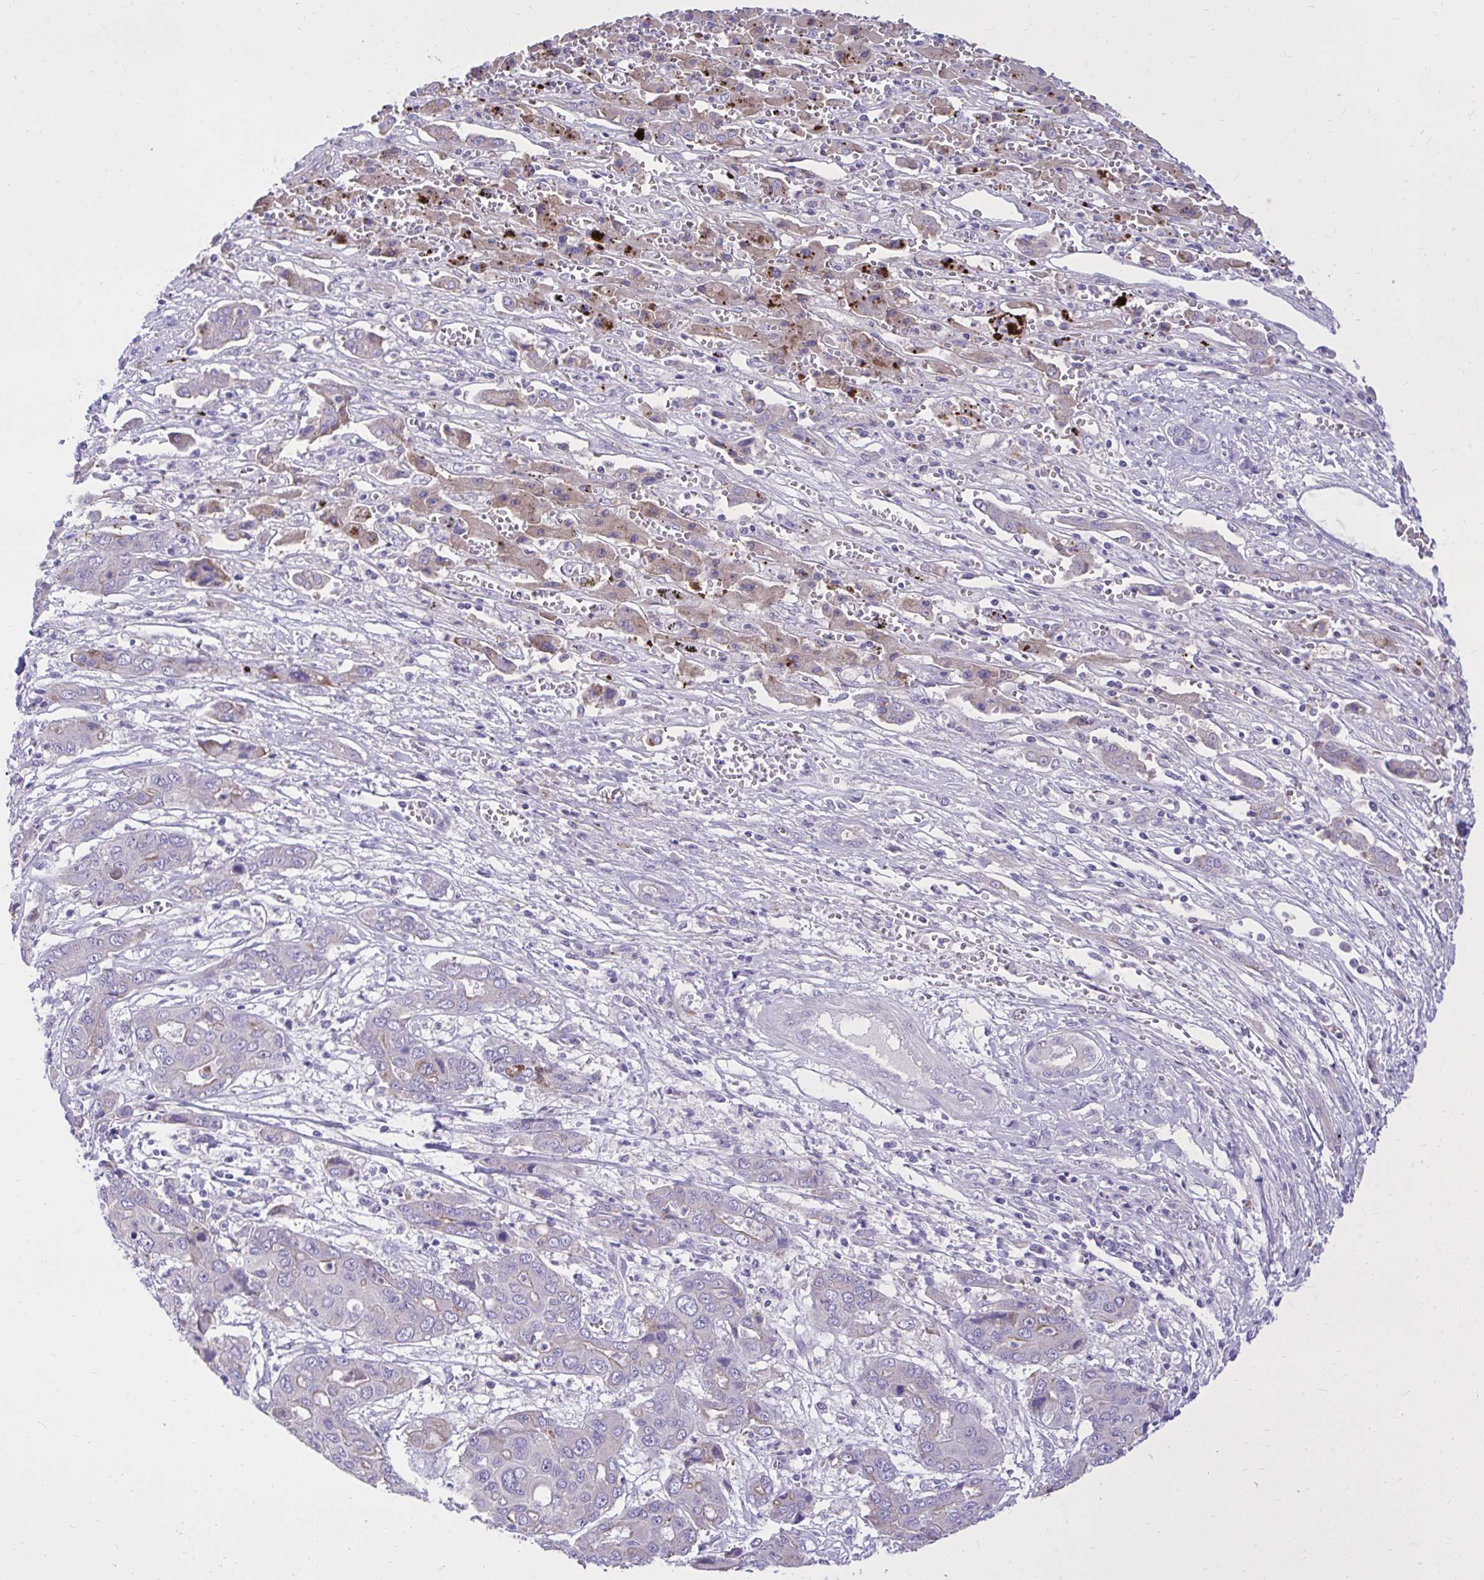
{"staining": {"intensity": "negative", "quantity": "none", "location": "none"}, "tissue": "liver cancer", "cell_type": "Tumor cells", "image_type": "cancer", "snomed": [{"axis": "morphology", "description": "Cholangiocarcinoma"}, {"axis": "topography", "description": "Liver"}], "caption": "There is no significant staining in tumor cells of liver cancer.", "gene": "HRG", "patient": {"sex": "male", "age": 67}}